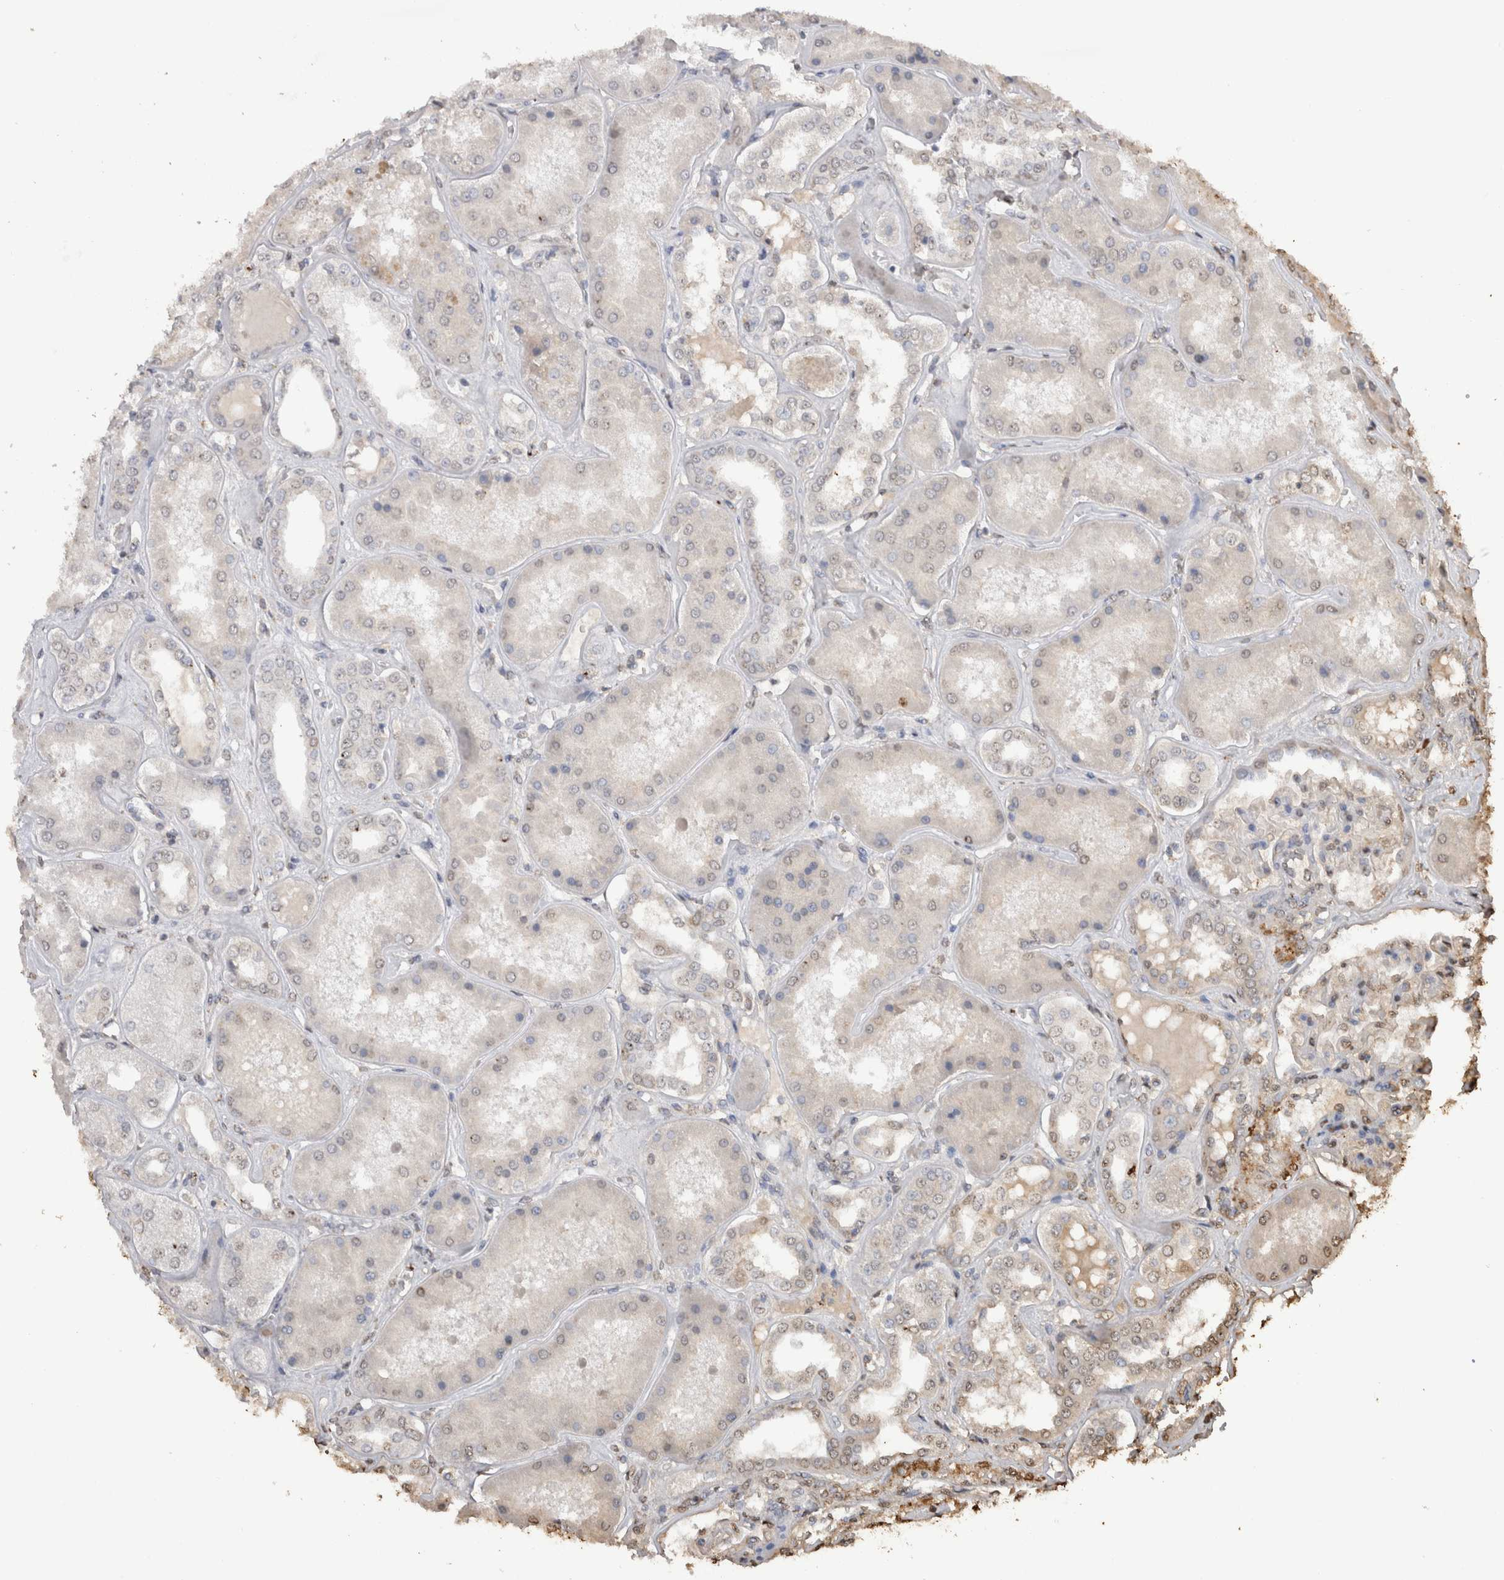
{"staining": {"intensity": "negative", "quantity": "none", "location": "none"}, "tissue": "kidney", "cell_type": "Cells in glomeruli", "image_type": "normal", "snomed": [{"axis": "morphology", "description": "Normal tissue, NOS"}, {"axis": "topography", "description": "Kidney"}], "caption": "This is an immunohistochemistry image of benign human kidney. There is no expression in cells in glomeruli.", "gene": "CRELD2", "patient": {"sex": "female", "age": 56}}